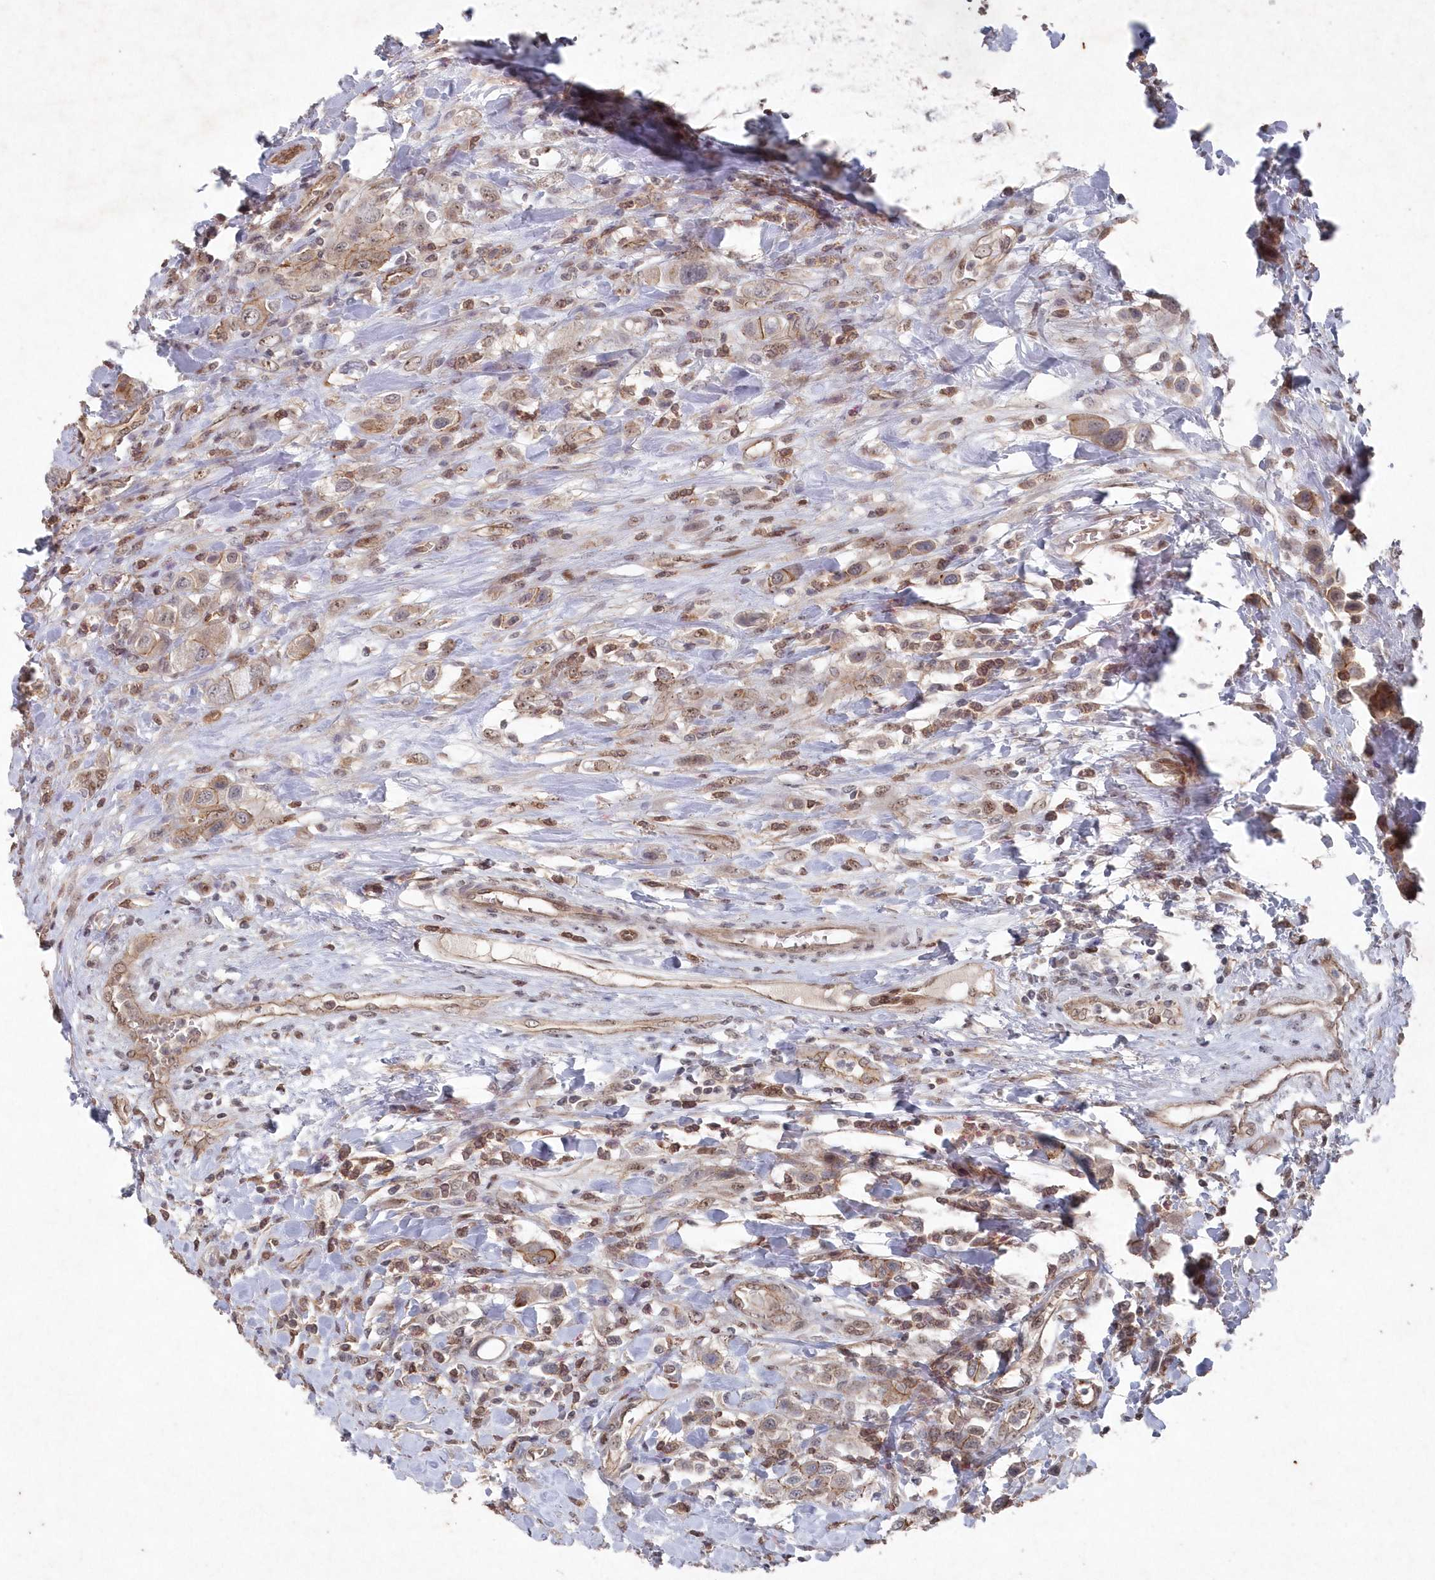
{"staining": {"intensity": "moderate", "quantity": "<25%", "location": "cytoplasmic/membranous"}, "tissue": "urothelial cancer", "cell_type": "Tumor cells", "image_type": "cancer", "snomed": [{"axis": "morphology", "description": "Urothelial carcinoma, High grade"}, {"axis": "topography", "description": "Urinary bladder"}], "caption": "Immunohistochemical staining of high-grade urothelial carcinoma shows low levels of moderate cytoplasmic/membranous staining in approximately <25% of tumor cells. The protein is stained brown, and the nuclei are stained in blue (DAB IHC with brightfield microscopy, high magnification).", "gene": "VSIG2", "patient": {"sex": "male", "age": 50}}